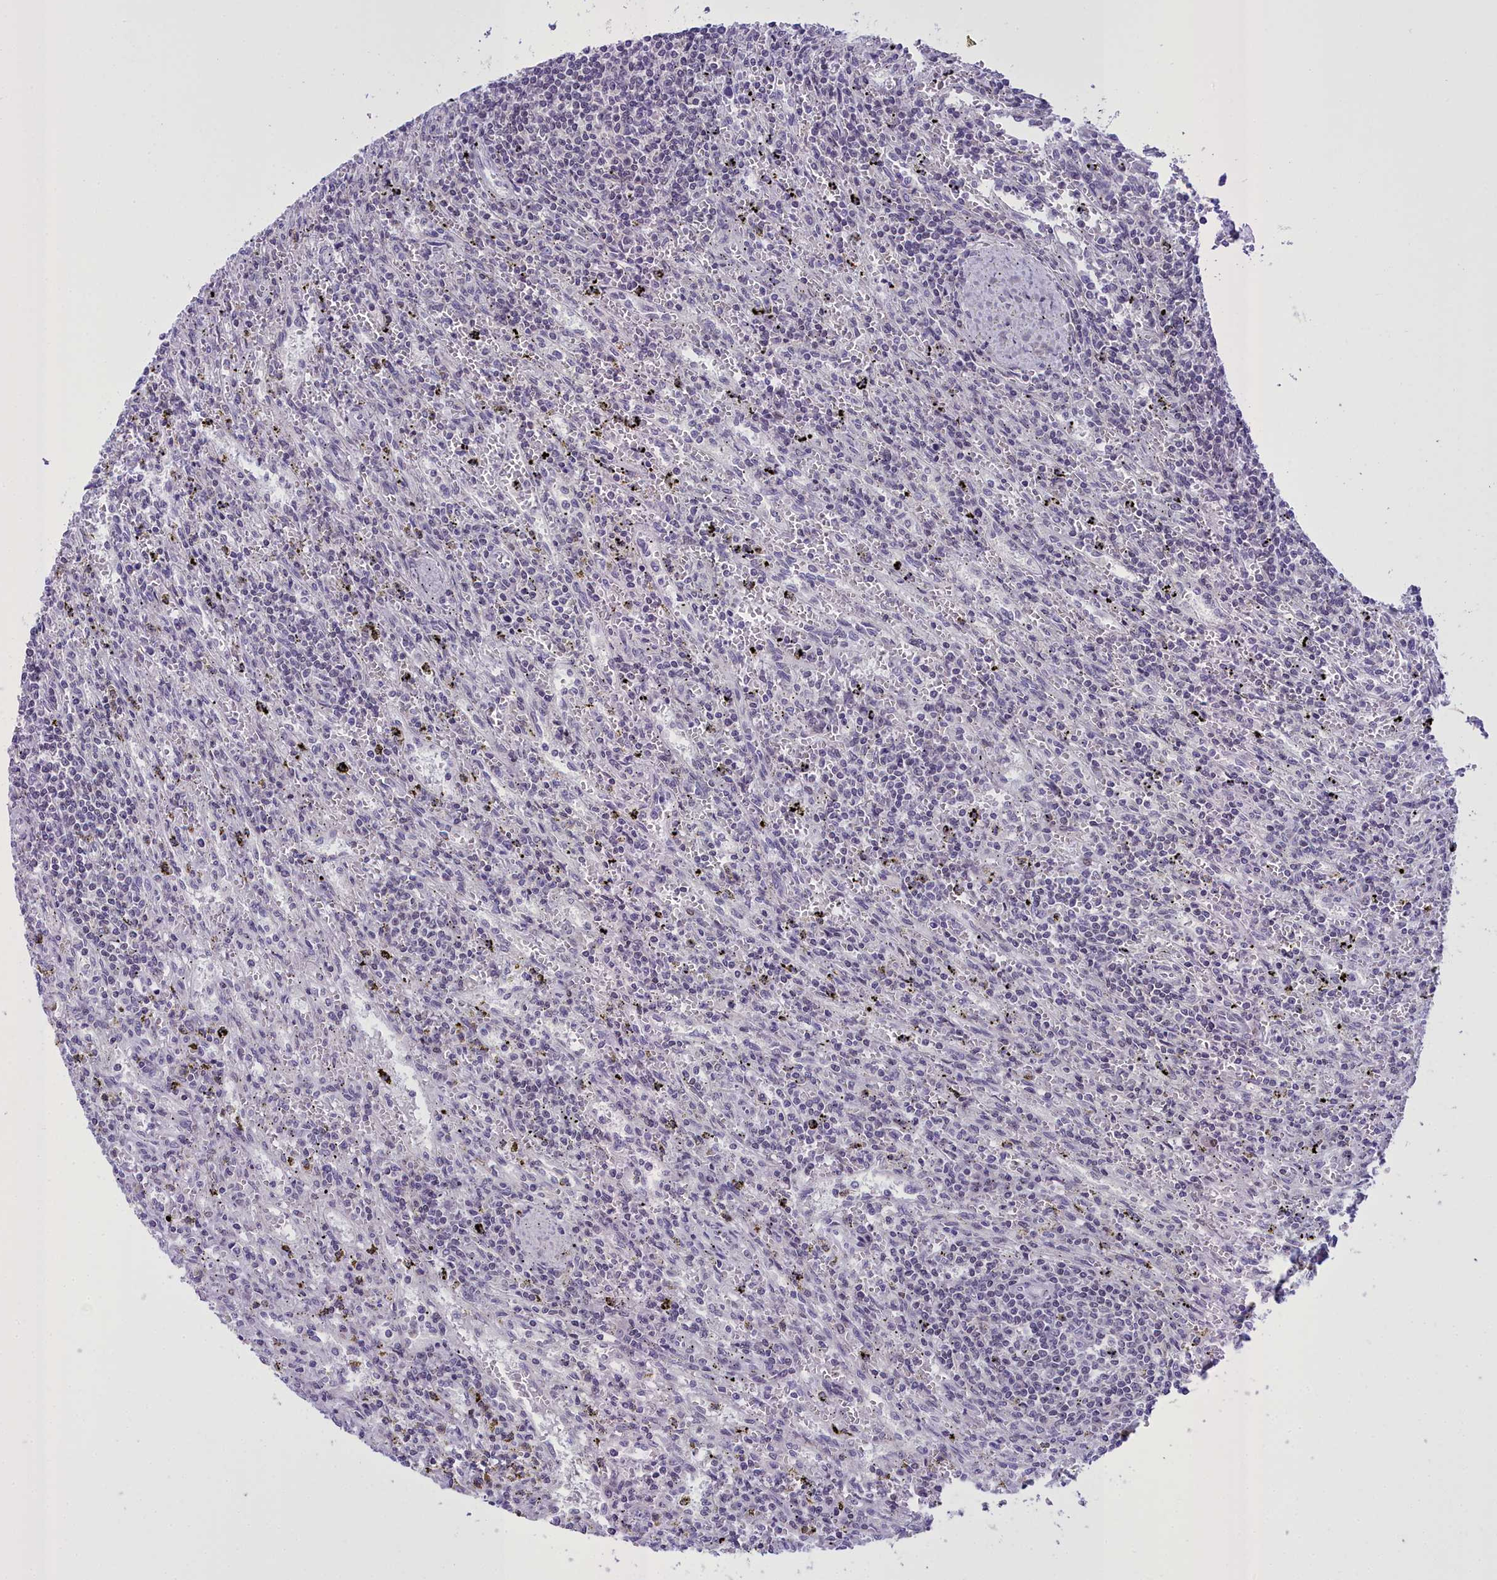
{"staining": {"intensity": "negative", "quantity": "none", "location": "none"}, "tissue": "lymphoma", "cell_type": "Tumor cells", "image_type": "cancer", "snomed": [{"axis": "morphology", "description": "Malignant lymphoma, non-Hodgkin's type, Low grade"}, {"axis": "topography", "description": "Spleen"}], "caption": "A high-resolution image shows immunohistochemistry (IHC) staining of lymphoma, which displays no significant expression in tumor cells.", "gene": "B9D2", "patient": {"sex": "male", "age": 76}}